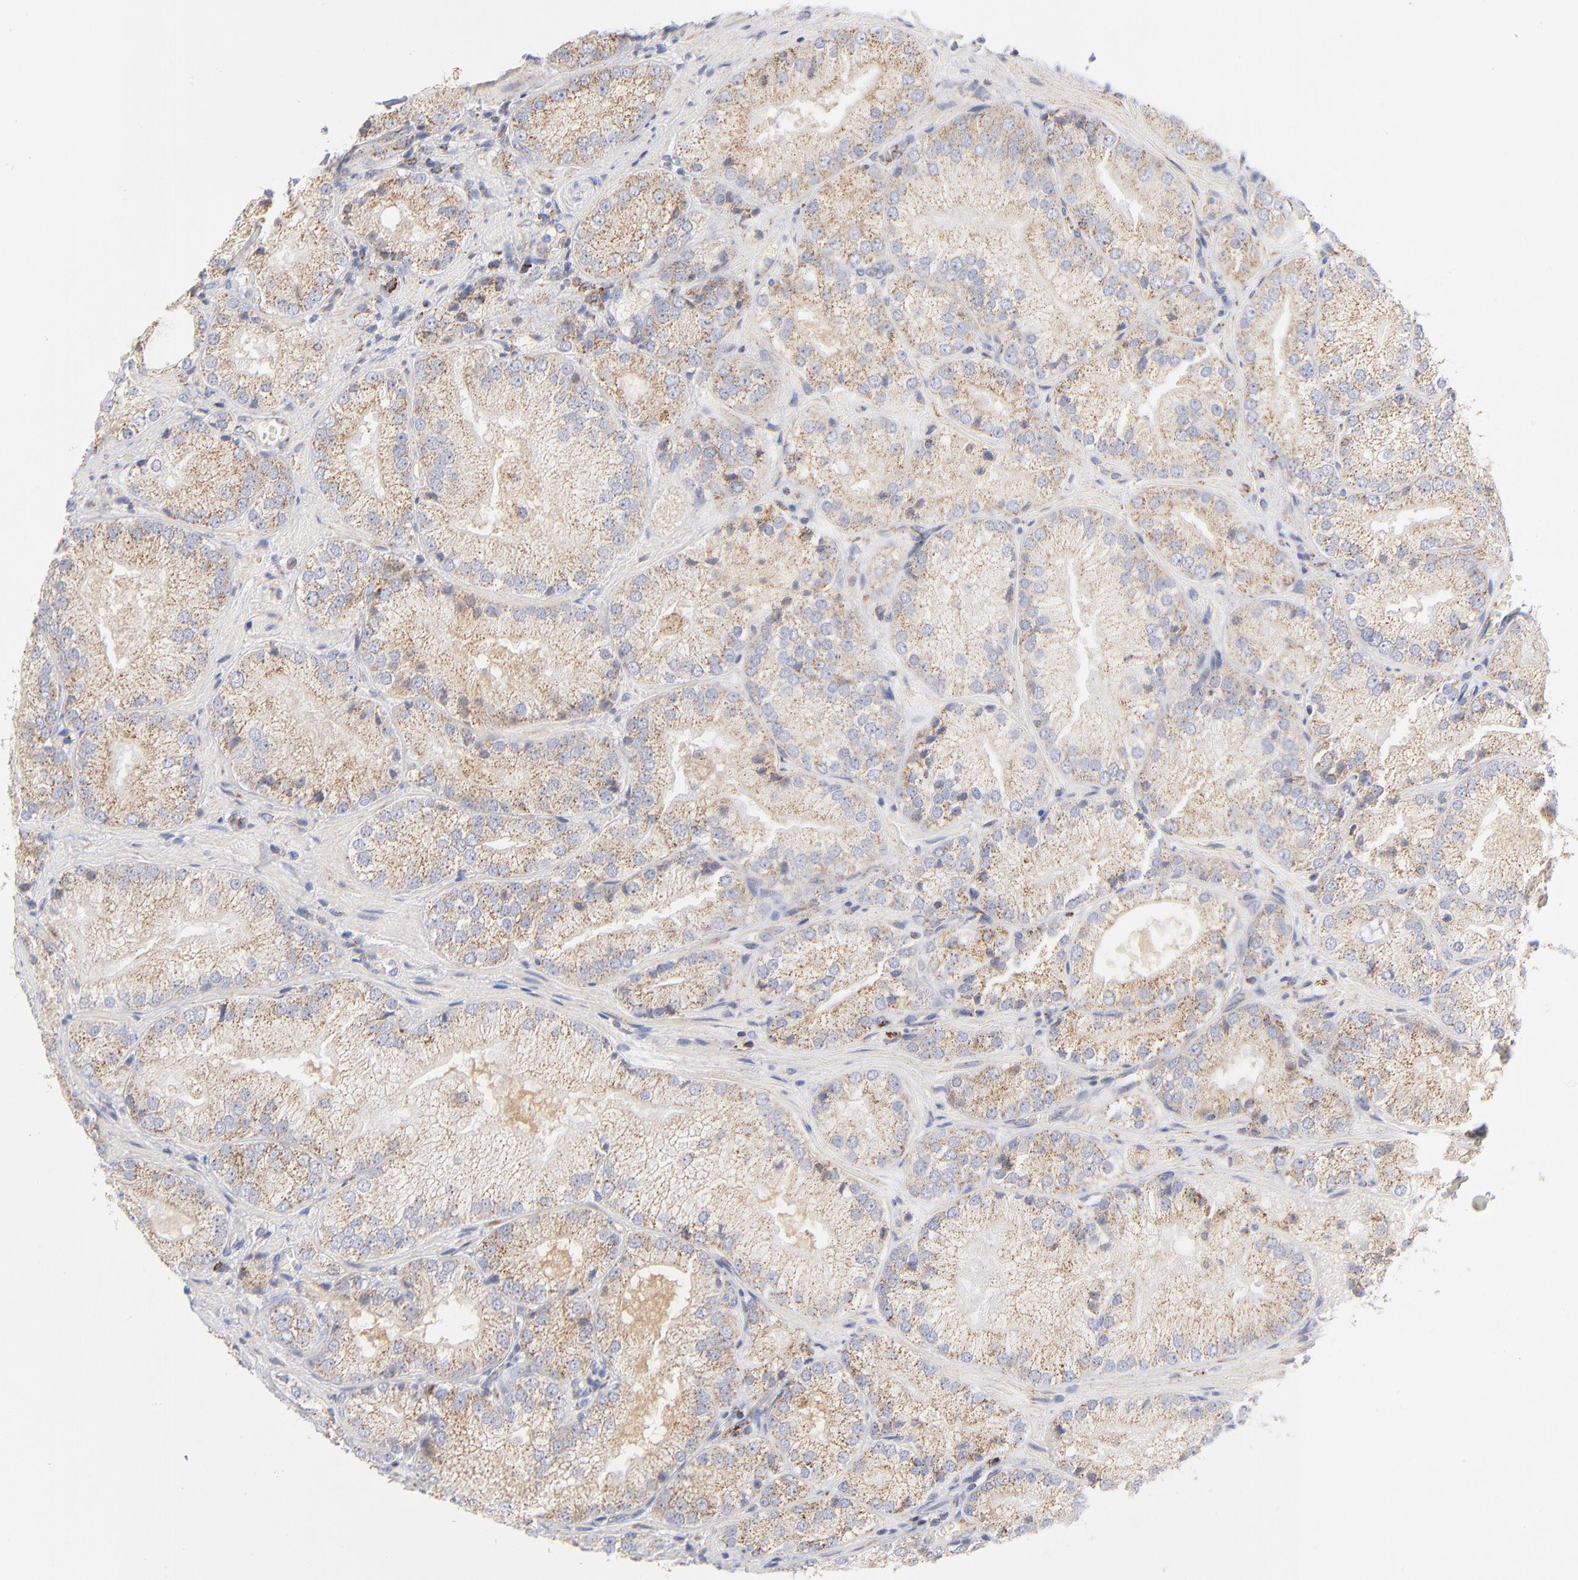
{"staining": {"intensity": "weak", "quantity": ">75%", "location": "cytoplasmic/membranous"}, "tissue": "prostate cancer", "cell_type": "Tumor cells", "image_type": "cancer", "snomed": [{"axis": "morphology", "description": "Adenocarcinoma, Low grade"}, {"axis": "topography", "description": "Prostate"}], "caption": "An immunohistochemistry micrograph of neoplastic tissue is shown. Protein staining in brown labels weak cytoplasmic/membranous positivity in prostate cancer (low-grade adenocarcinoma) within tumor cells.", "gene": "DLAT", "patient": {"sex": "male", "age": 60}}